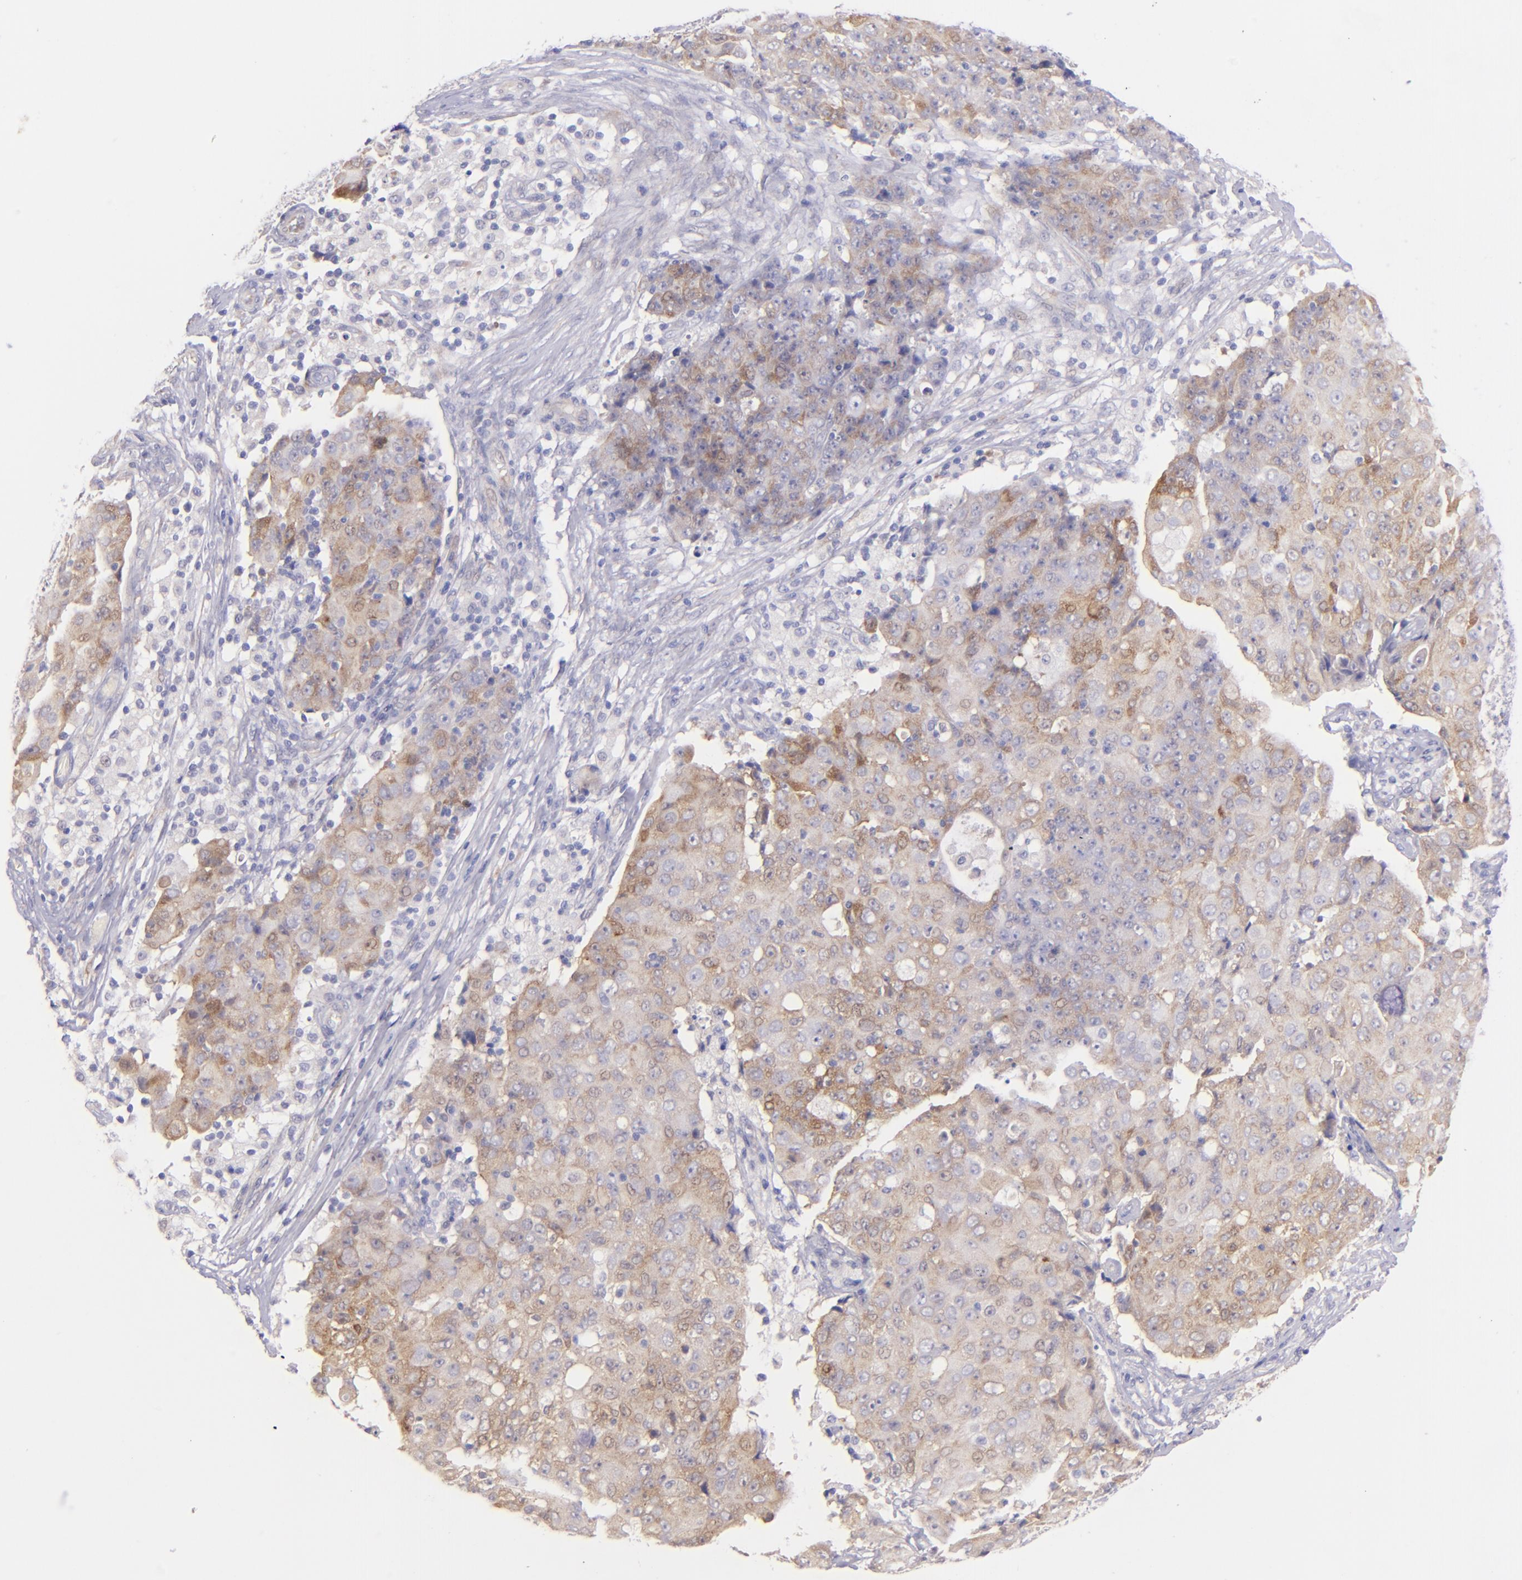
{"staining": {"intensity": "weak", "quantity": ">75%", "location": "cytoplasmic/membranous"}, "tissue": "ovarian cancer", "cell_type": "Tumor cells", "image_type": "cancer", "snomed": [{"axis": "morphology", "description": "Carcinoma, endometroid"}, {"axis": "topography", "description": "Ovary"}], "caption": "Protein expression by immunohistochemistry reveals weak cytoplasmic/membranous staining in approximately >75% of tumor cells in ovarian endometroid carcinoma. The staining was performed using DAB (3,3'-diaminobenzidine) to visualize the protein expression in brown, while the nuclei were stained in blue with hematoxylin (Magnification: 20x).", "gene": "SH2D4A", "patient": {"sex": "female", "age": 42}}